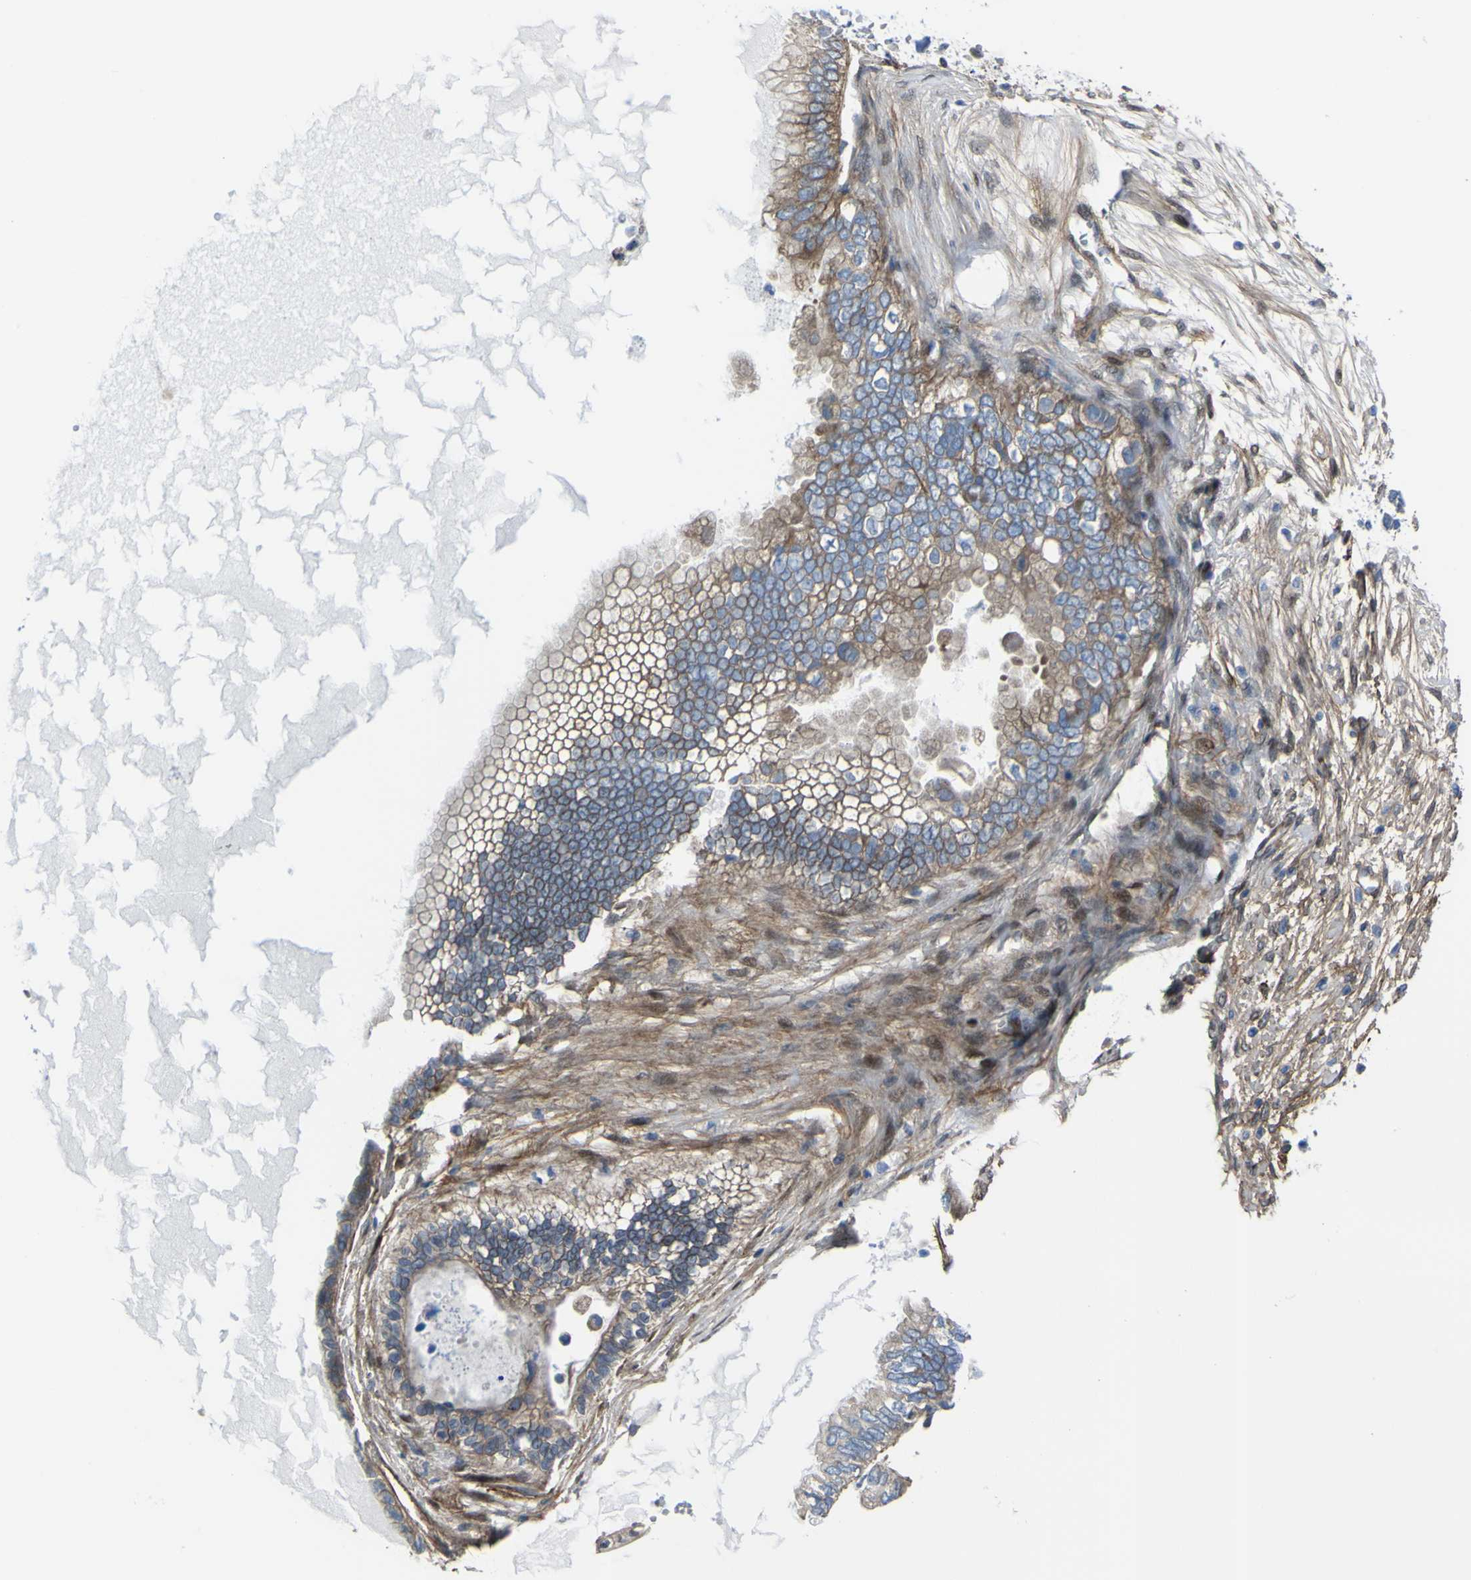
{"staining": {"intensity": "moderate", "quantity": ">75%", "location": "cytoplasmic/membranous"}, "tissue": "ovarian cancer", "cell_type": "Tumor cells", "image_type": "cancer", "snomed": [{"axis": "morphology", "description": "Cystadenocarcinoma, mucinous, NOS"}, {"axis": "topography", "description": "Ovary"}], "caption": "Human ovarian cancer (mucinous cystadenocarcinoma) stained for a protein (brown) exhibits moderate cytoplasmic/membranous positive expression in approximately >75% of tumor cells.", "gene": "LRRN1", "patient": {"sex": "female", "age": 80}}